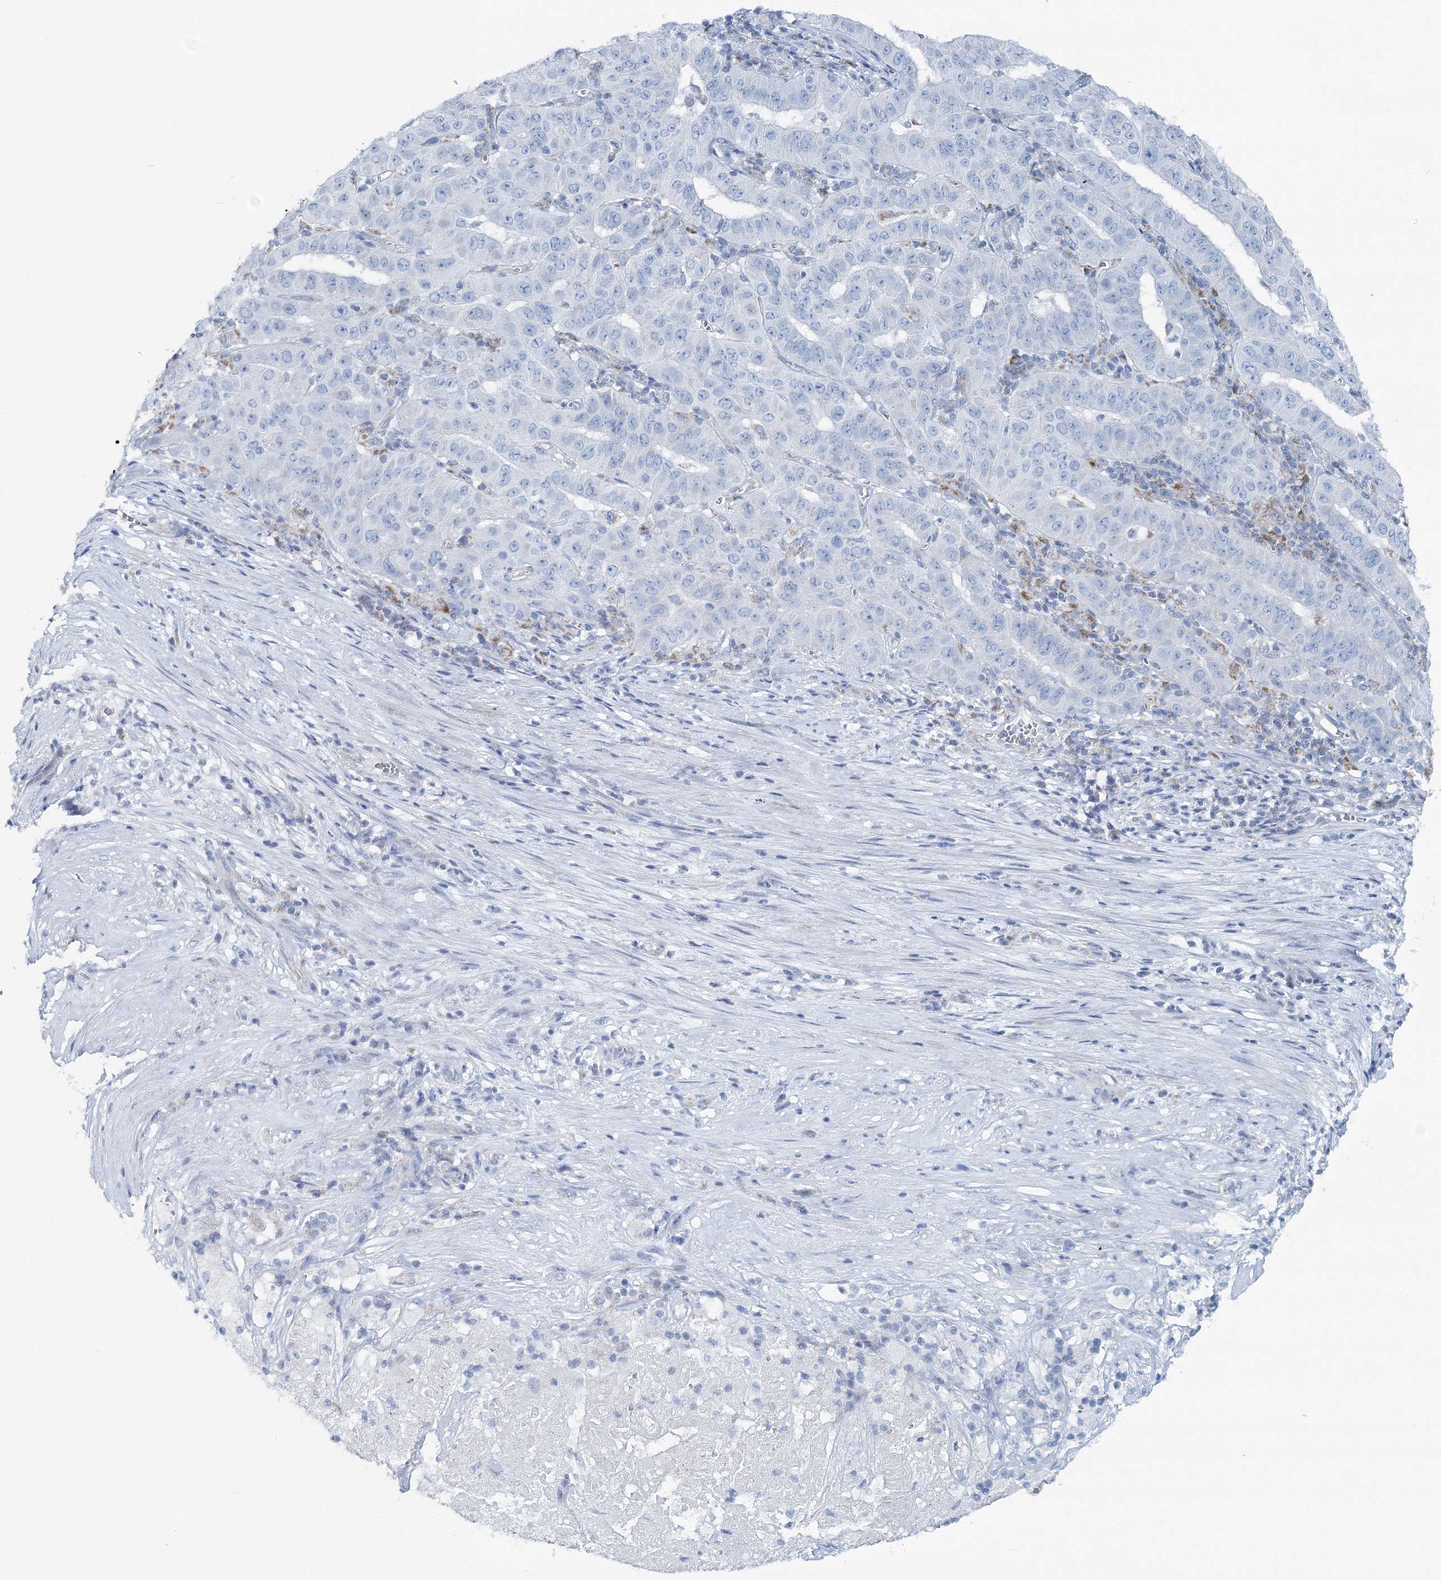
{"staining": {"intensity": "negative", "quantity": "none", "location": "none"}, "tissue": "pancreatic cancer", "cell_type": "Tumor cells", "image_type": "cancer", "snomed": [{"axis": "morphology", "description": "Adenocarcinoma, NOS"}, {"axis": "topography", "description": "Pancreas"}], "caption": "Tumor cells show no significant expression in pancreatic adenocarcinoma.", "gene": "GABARAPL2", "patient": {"sex": "male", "age": 63}}